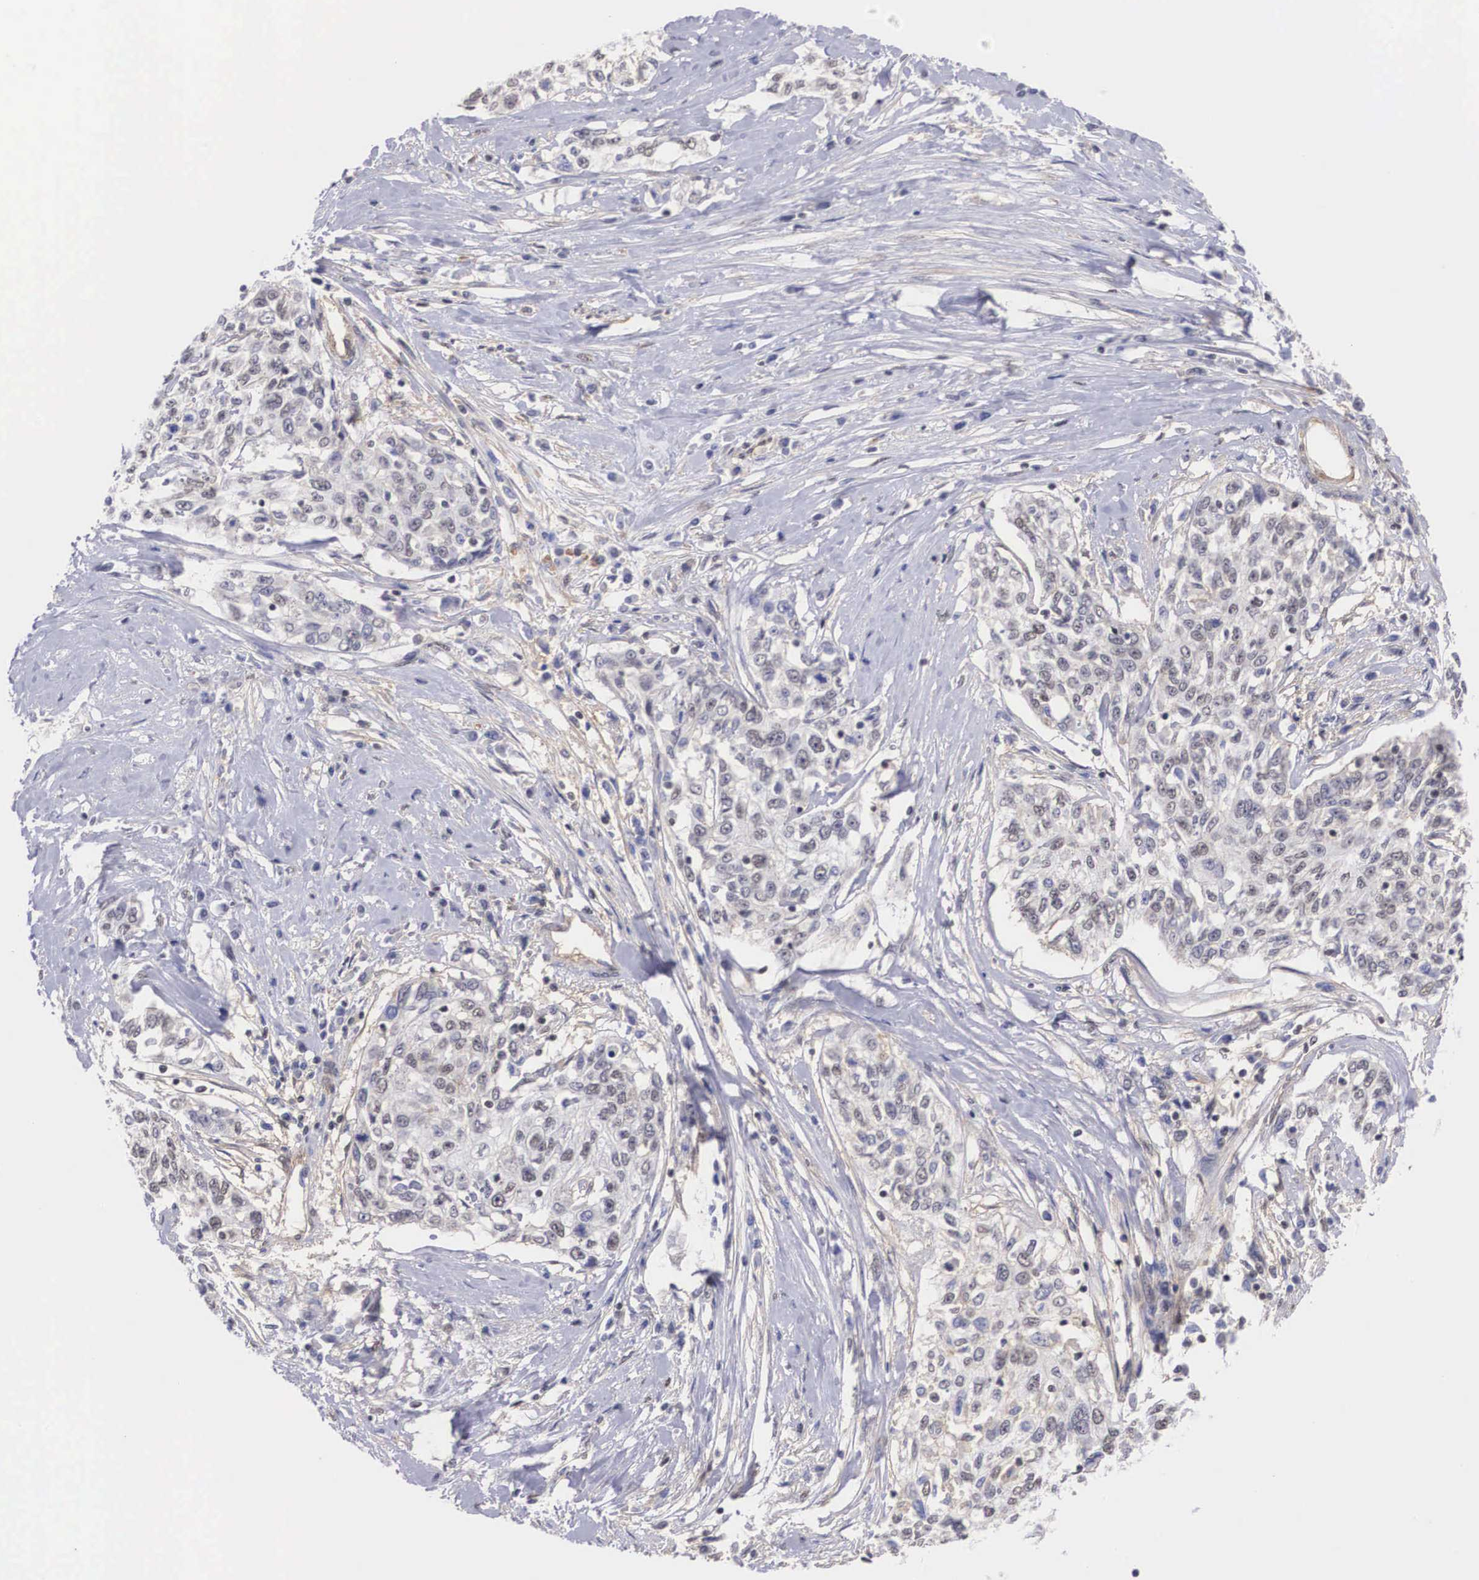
{"staining": {"intensity": "weak", "quantity": "<25%", "location": "cytoplasmic/membranous,nuclear"}, "tissue": "cervical cancer", "cell_type": "Tumor cells", "image_type": "cancer", "snomed": [{"axis": "morphology", "description": "Squamous cell carcinoma, NOS"}, {"axis": "topography", "description": "Cervix"}], "caption": "This is an IHC photomicrograph of cervical squamous cell carcinoma. There is no positivity in tumor cells.", "gene": "NR4A2", "patient": {"sex": "female", "age": 57}}